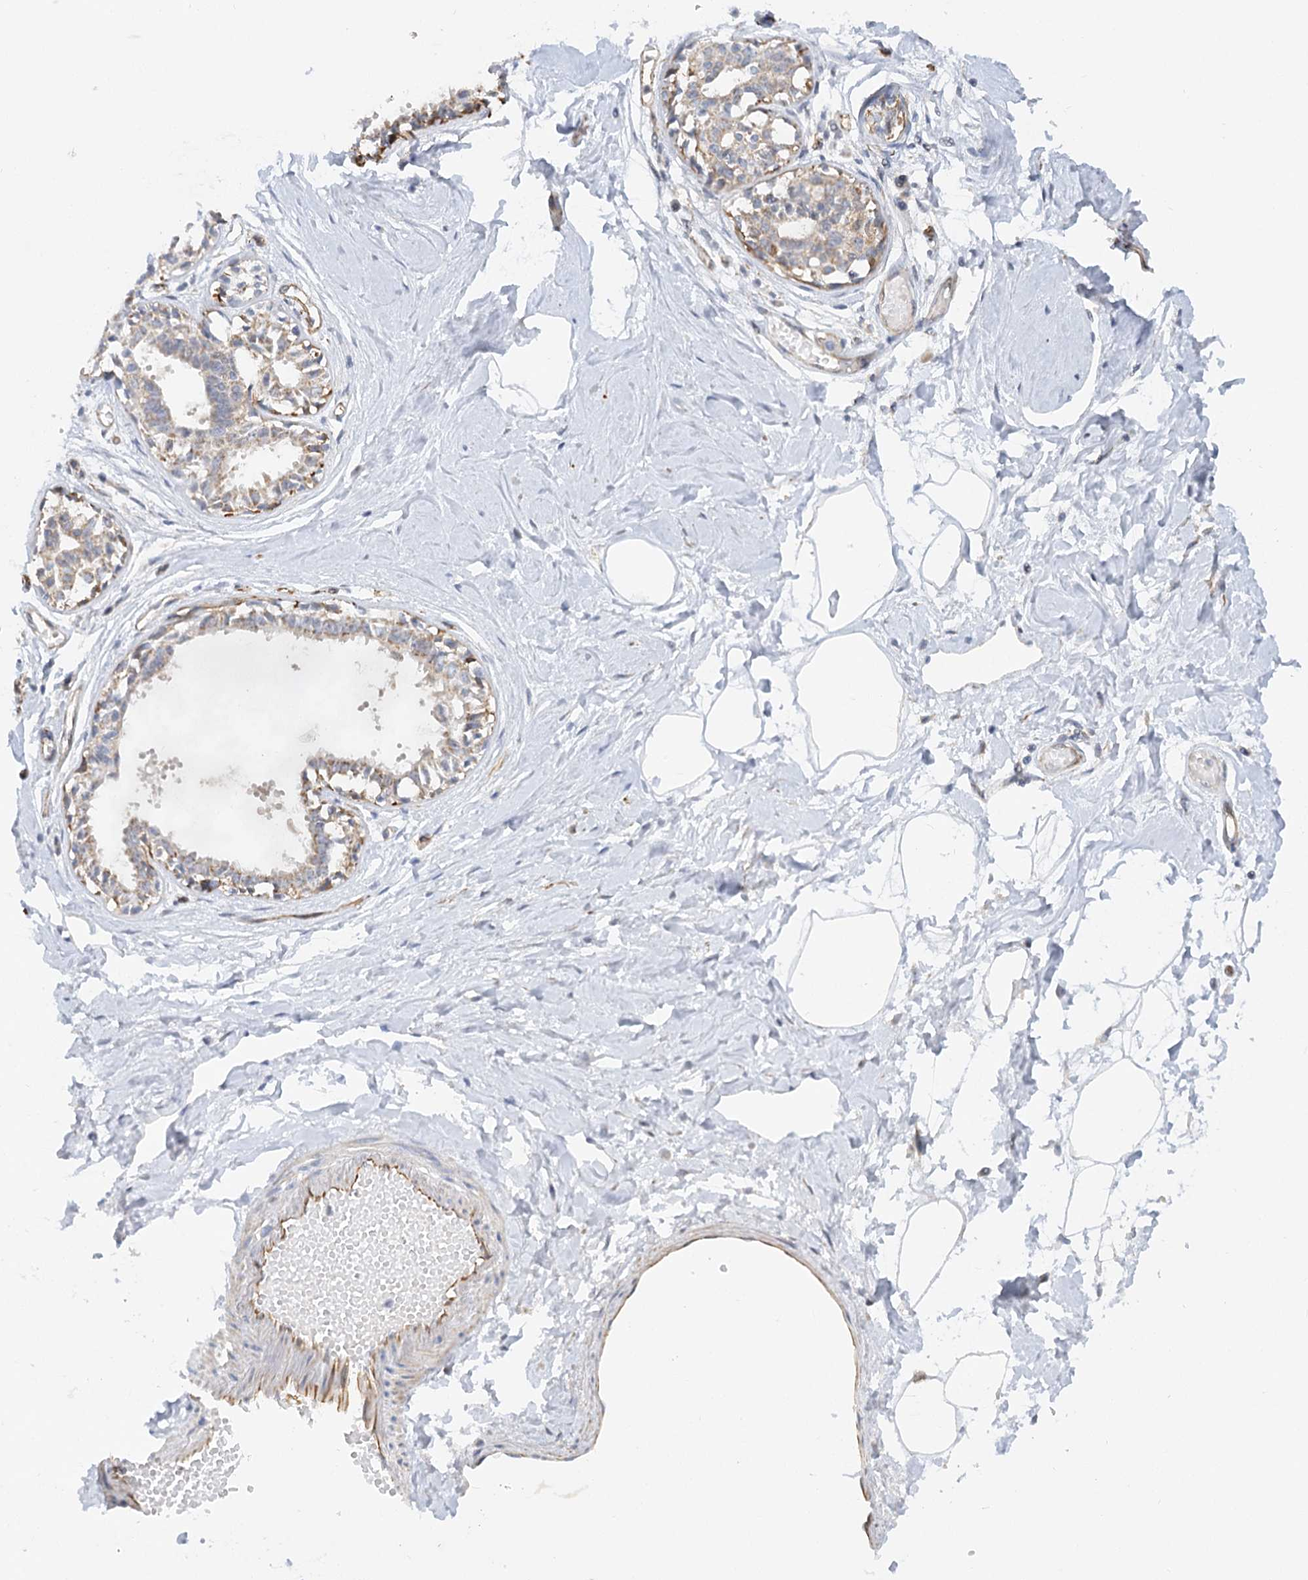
{"staining": {"intensity": "negative", "quantity": "none", "location": "none"}, "tissue": "breast", "cell_type": "Adipocytes", "image_type": "normal", "snomed": [{"axis": "morphology", "description": "Normal tissue, NOS"}, {"axis": "topography", "description": "Breast"}], "caption": "Immunohistochemistry photomicrograph of normal human breast stained for a protein (brown), which reveals no staining in adipocytes. Brightfield microscopy of immunohistochemistry (IHC) stained with DAB (brown) and hematoxylin (blue), captured at high magnification.", "gene": "NELL2", "patient": {"sex": "female", "age": 45}}